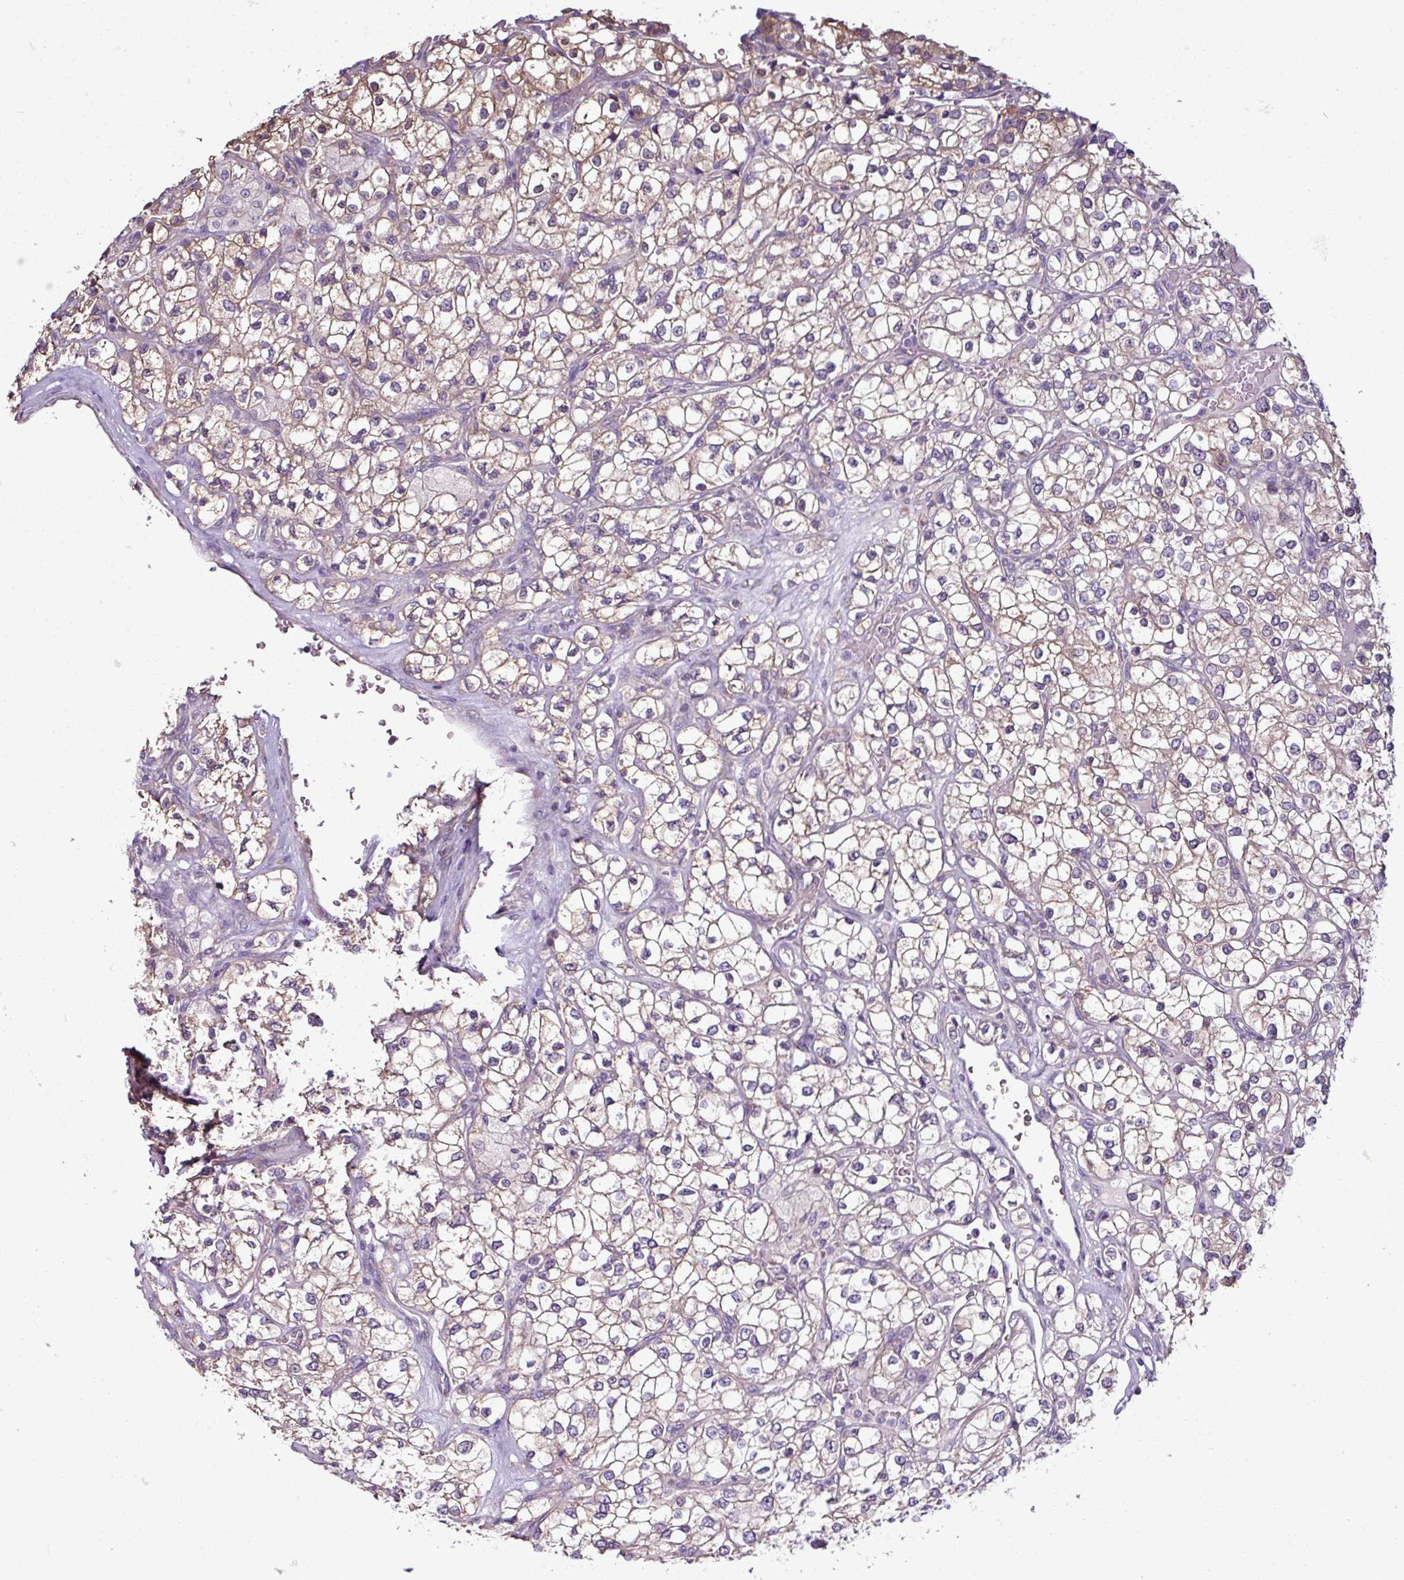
{"staining": {"intensity": "weak", "quantity": "<25%", "location": "cytoplasmic/membranous"}, "tissue": "renal cancer", "cell_type": "Tumor cells", "image_type": "cancer", "snomed": [{"axis": "morphology", "description": "Adenocarcinoma, NOS"}, {"axis": "topography", "description": "Kidney"}], "caption": "An immunohistochemistry (IHC) micrograph of renal cancer (adenocarcinoma) is shown. There is no staining in tumor cells of renal cancer (adenocarcinoma).", "gene": "AGAP5", "patient": {"sex": "male", "age": 80}}